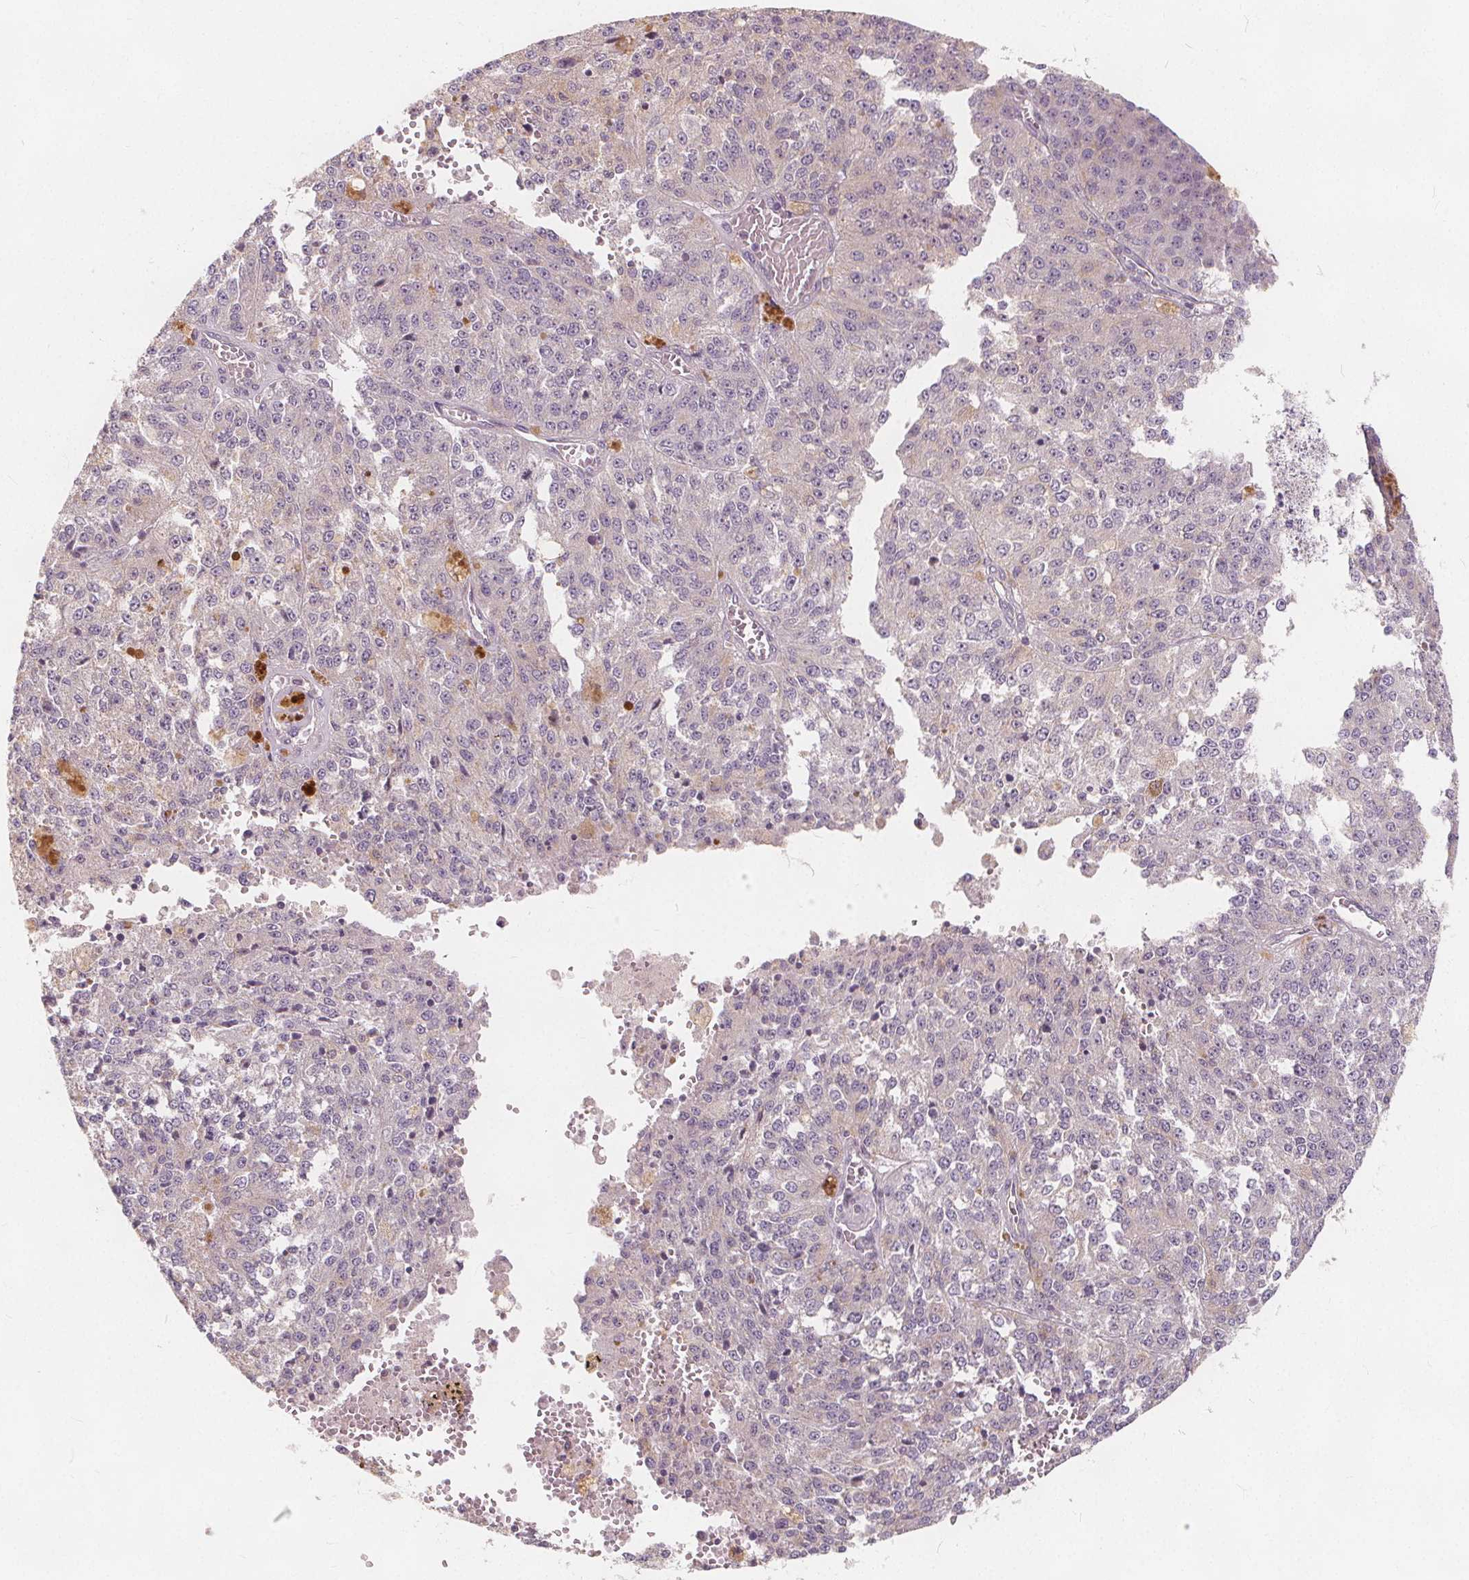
{"staining": {"intensity": "negative", "quantity": "none", "location": "none"}, "tissue": "melanoma", "cell_type": "Tumor cells", "image_type": "cancer", "snomed": [{"axis": "morphology", "description": "Malignant melanoma, Metastatic site"}, {"axis": "topography", "description": "Lymph node"}], "caption": "This histopathology image is of melanoma stained with IHC to label a protein in brown with the nuclei are counter-stained blue. There is no positivity in tumor cells.", "gene": "DRC3", "patient": {"sex": "female", "age": 64}}